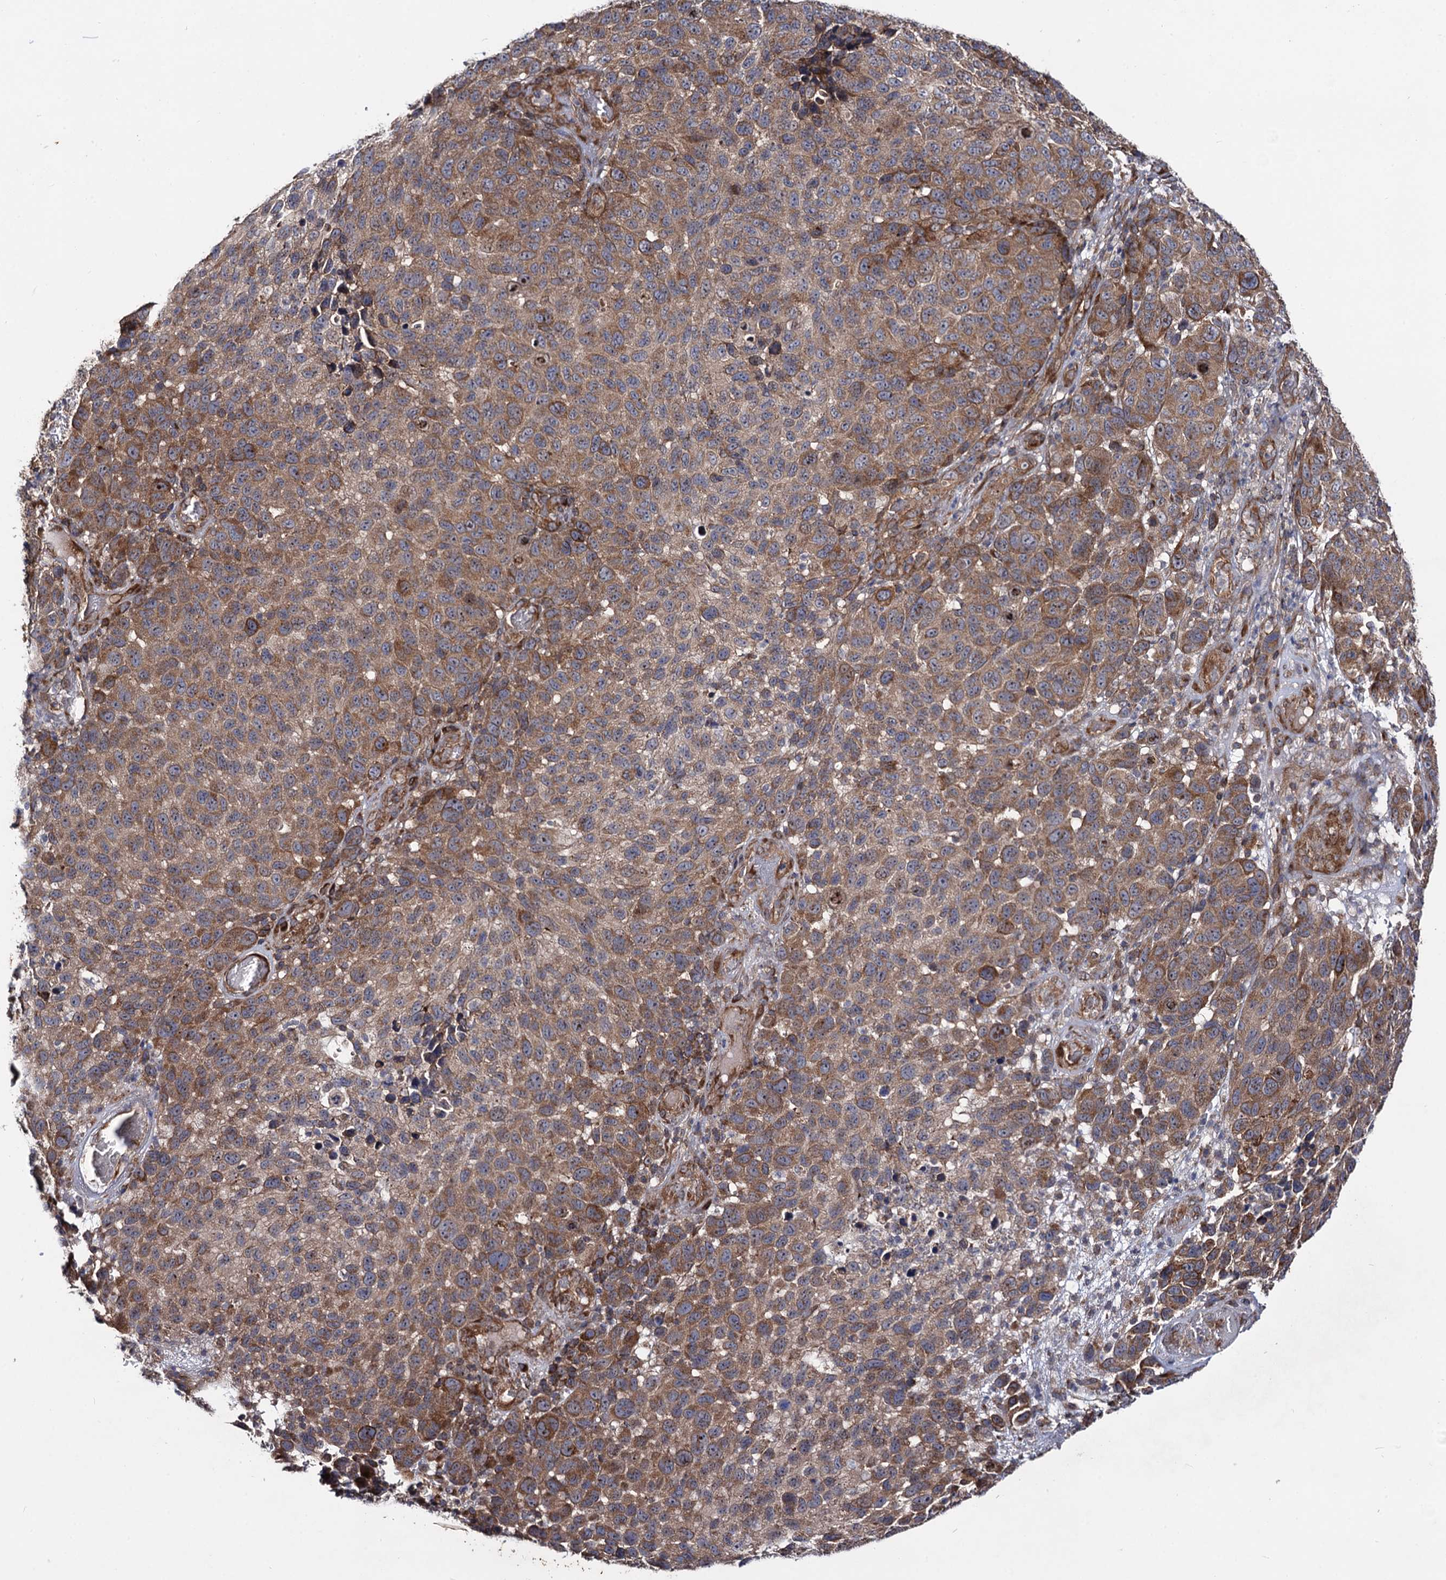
{"staining": {"intensity": "moderate", "quantity": ">75%", "location": "cytoplasmic/membranous"}, "tissue": "melanoma", "cell_type": "Tumor cells", "image_type": "cancer", "snomed": [{"axis": "morphology", "description": "Malignant melanoma, NOS"}, {"axis": "topography", "description": "Skin"}], "caption": "High-power microscopy captured an immunohistochemistry histopathology image of melanoma, revealing moderate cytoplasmic/membranous expression in about >75% of tumor cells.", "gene": "DYDC1", "patient": {"sex": "male", "age": 49}}